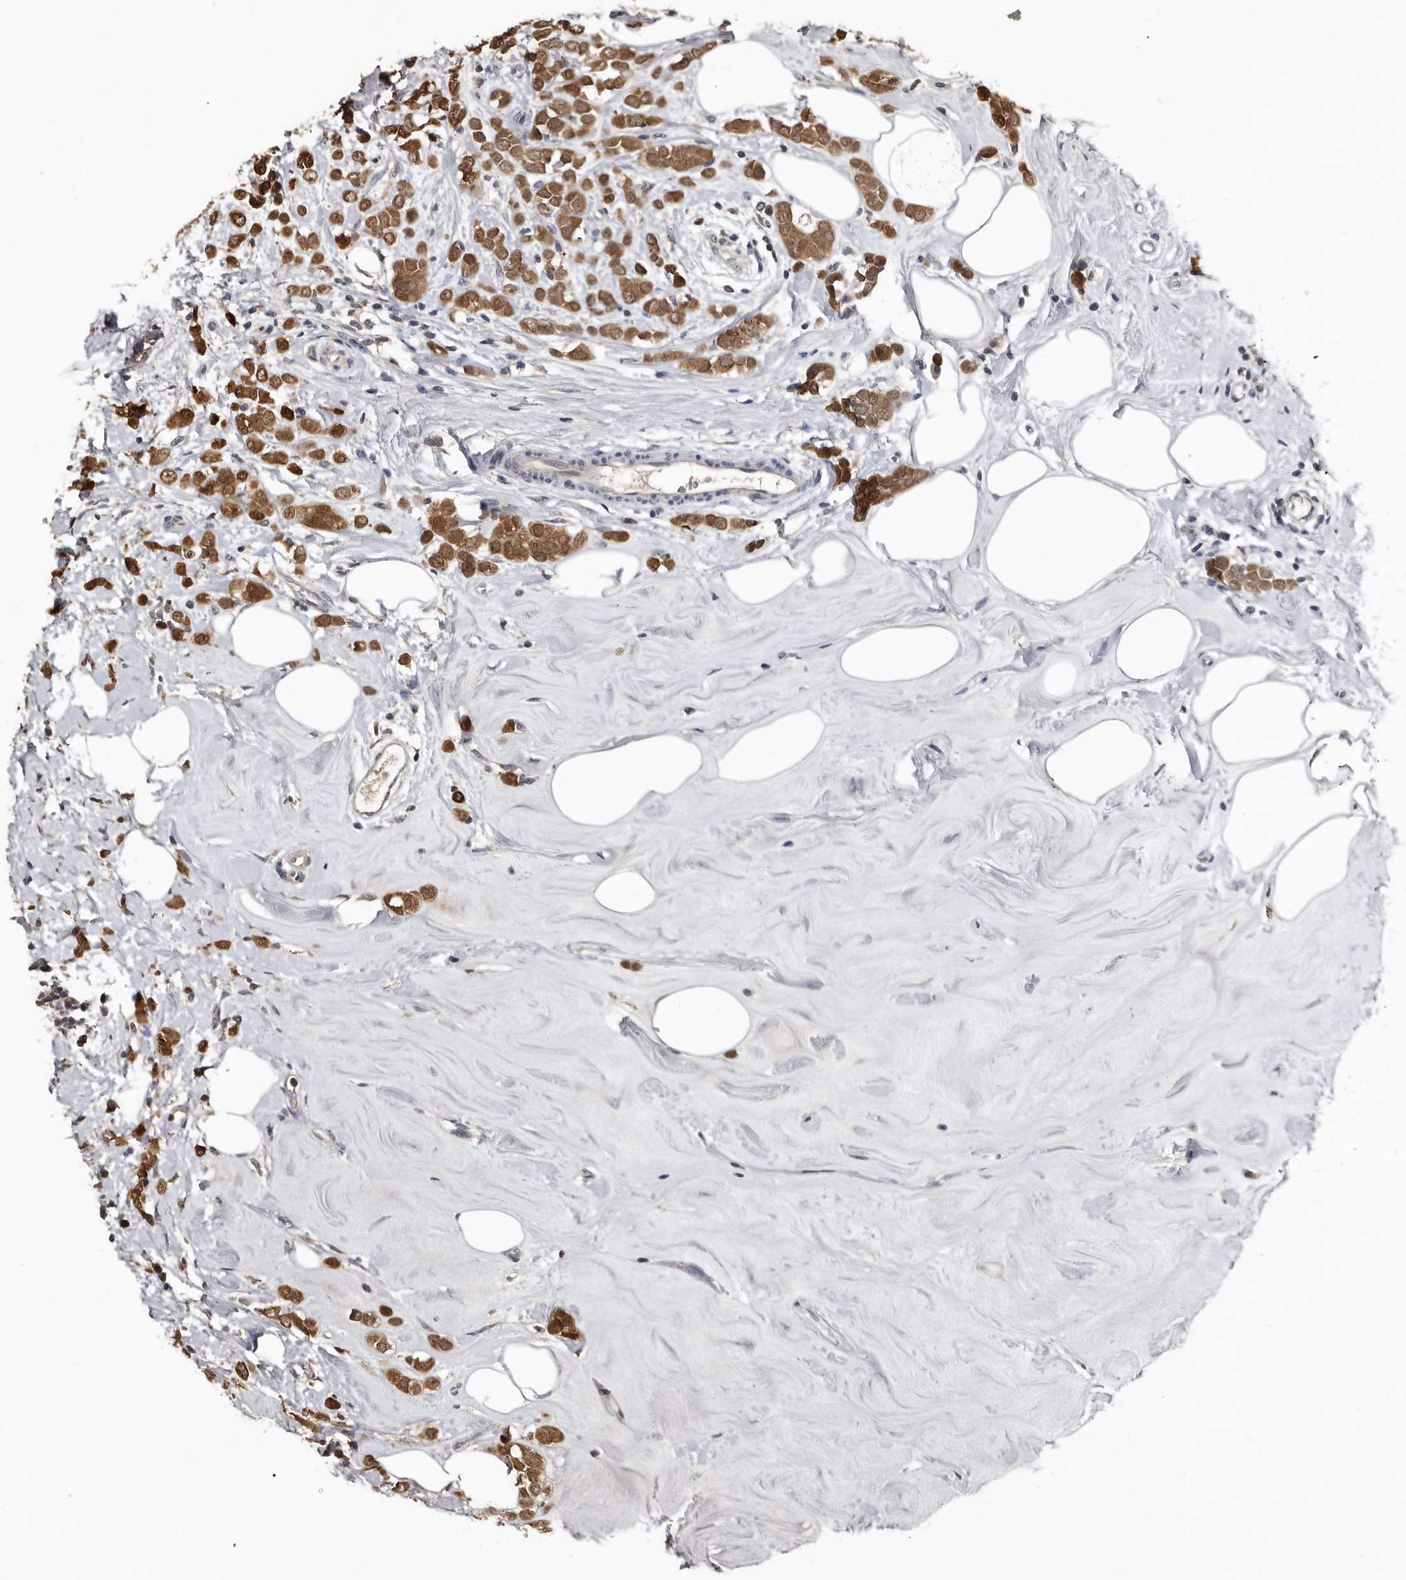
{"staining": {"intensity": "strong", "quantity": ">75%", "location": "cytoplasmic/membranous"}, "tissue": "breast cancer", "cell_type": "Tumor cells", "image_type": "cancer", "snomed": [{"axis": "morphology", "description": "Lobular carcinoma"}, {"axis": "topography", "description": "Breast"}], "caption": "Approximately >75% of tumor cells in human breast cancer (lobular carcinoma) exhibit strong cytoplasmic/membranous protein staining as visualized by brown immunohistochemical staining.", "gene": "PMVK", "patient": {"sex": "female", "age": 47}}